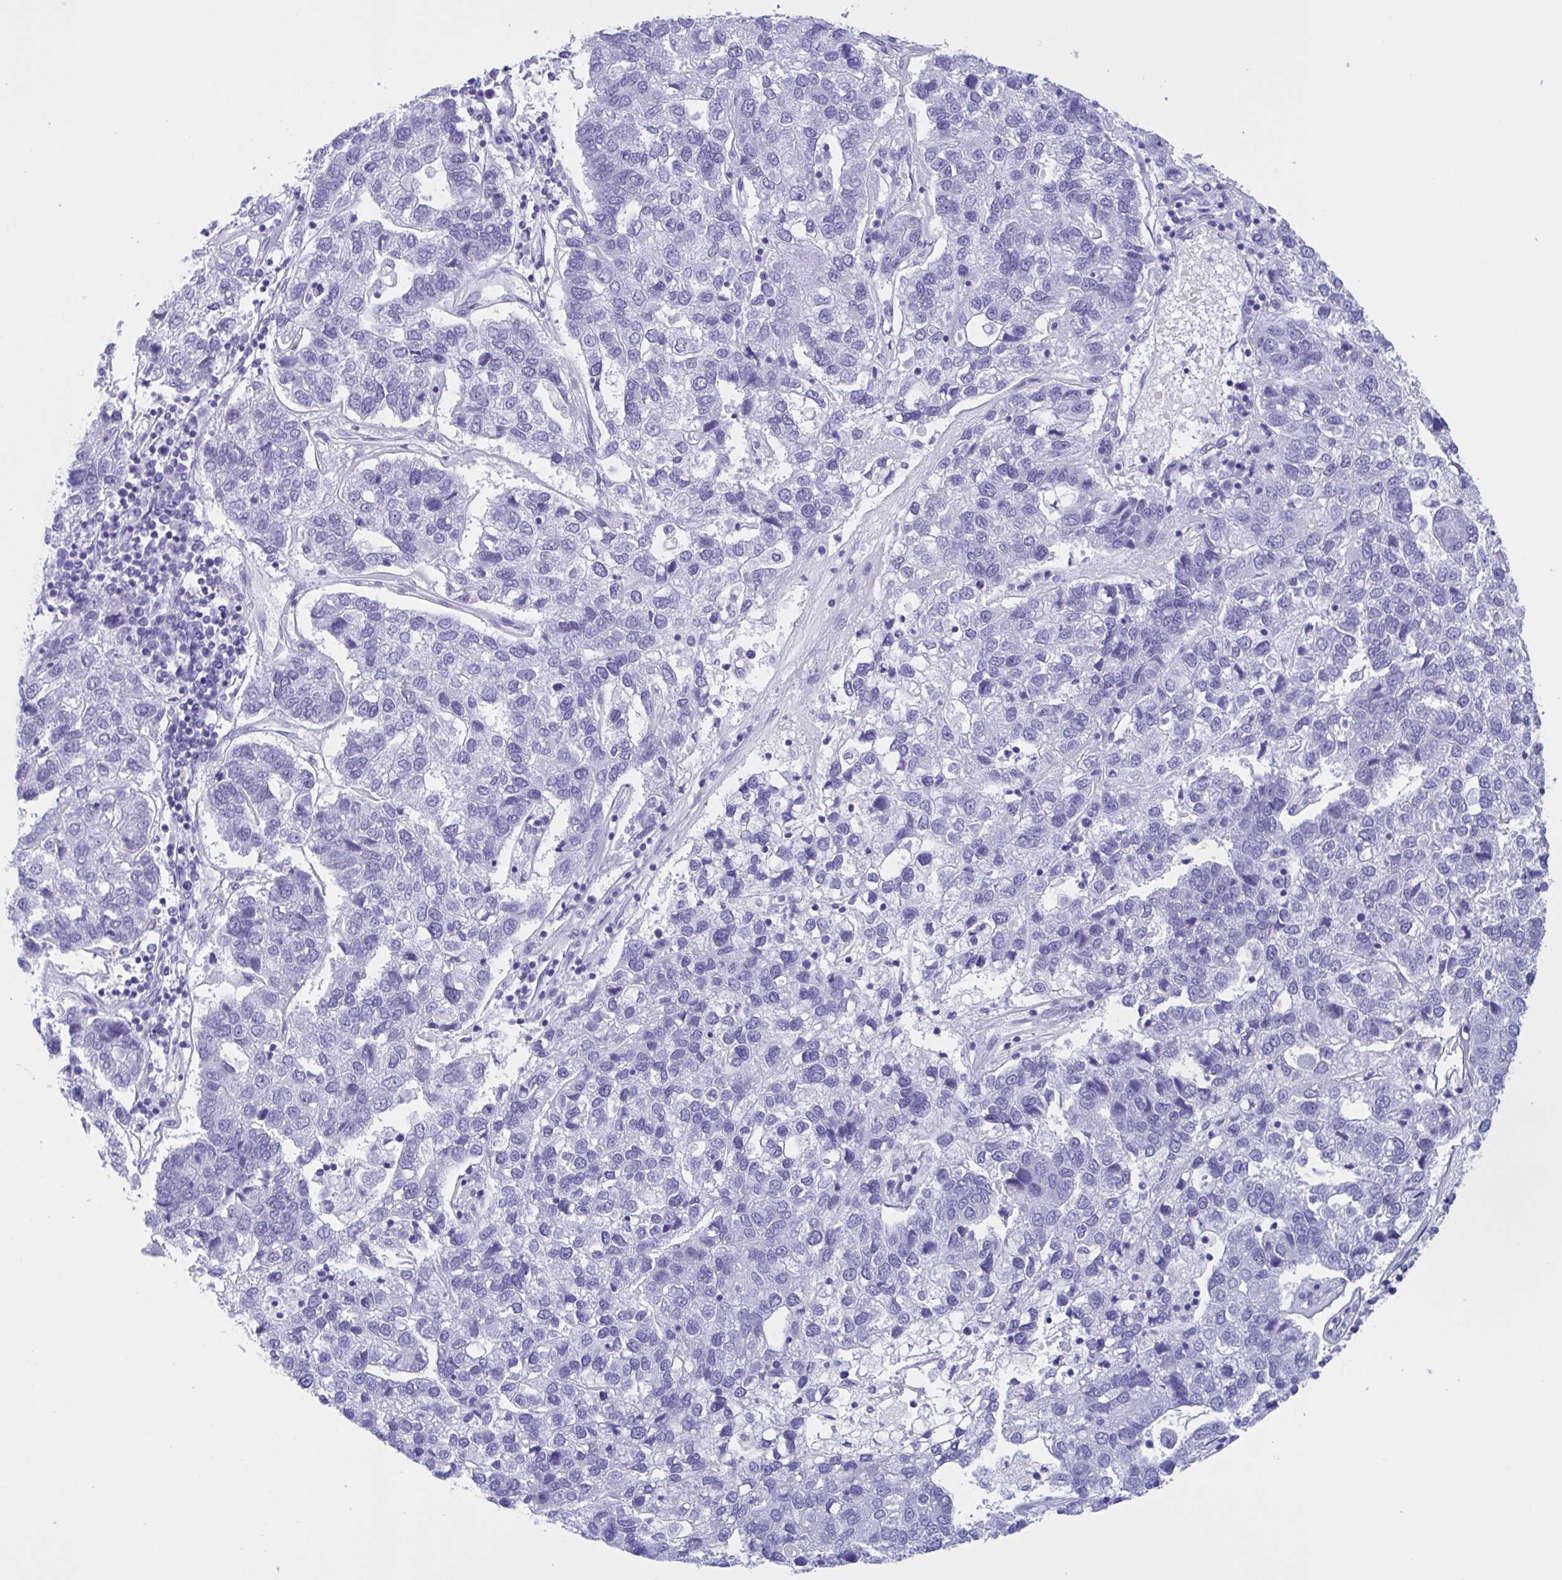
{"staining": {"intensity": "negative", "quantity": "none", "location": "none"}, "tissue": "pancreatic cancer", "cell_type": "Tumor cells", "image_type": "cancer", "snomed": [{"axis": "morphology", "description": "Adenocarcinoma, NOS"}, {"axis": "topography", "description": "Pancreas"}], "caption": "Pancreatic adenocarcinoma was stained to show a protein in brown. There is no significant staining in tumor cells.", "gene": "ZNF850", "patient": {"sex": "female", "age": 61}}